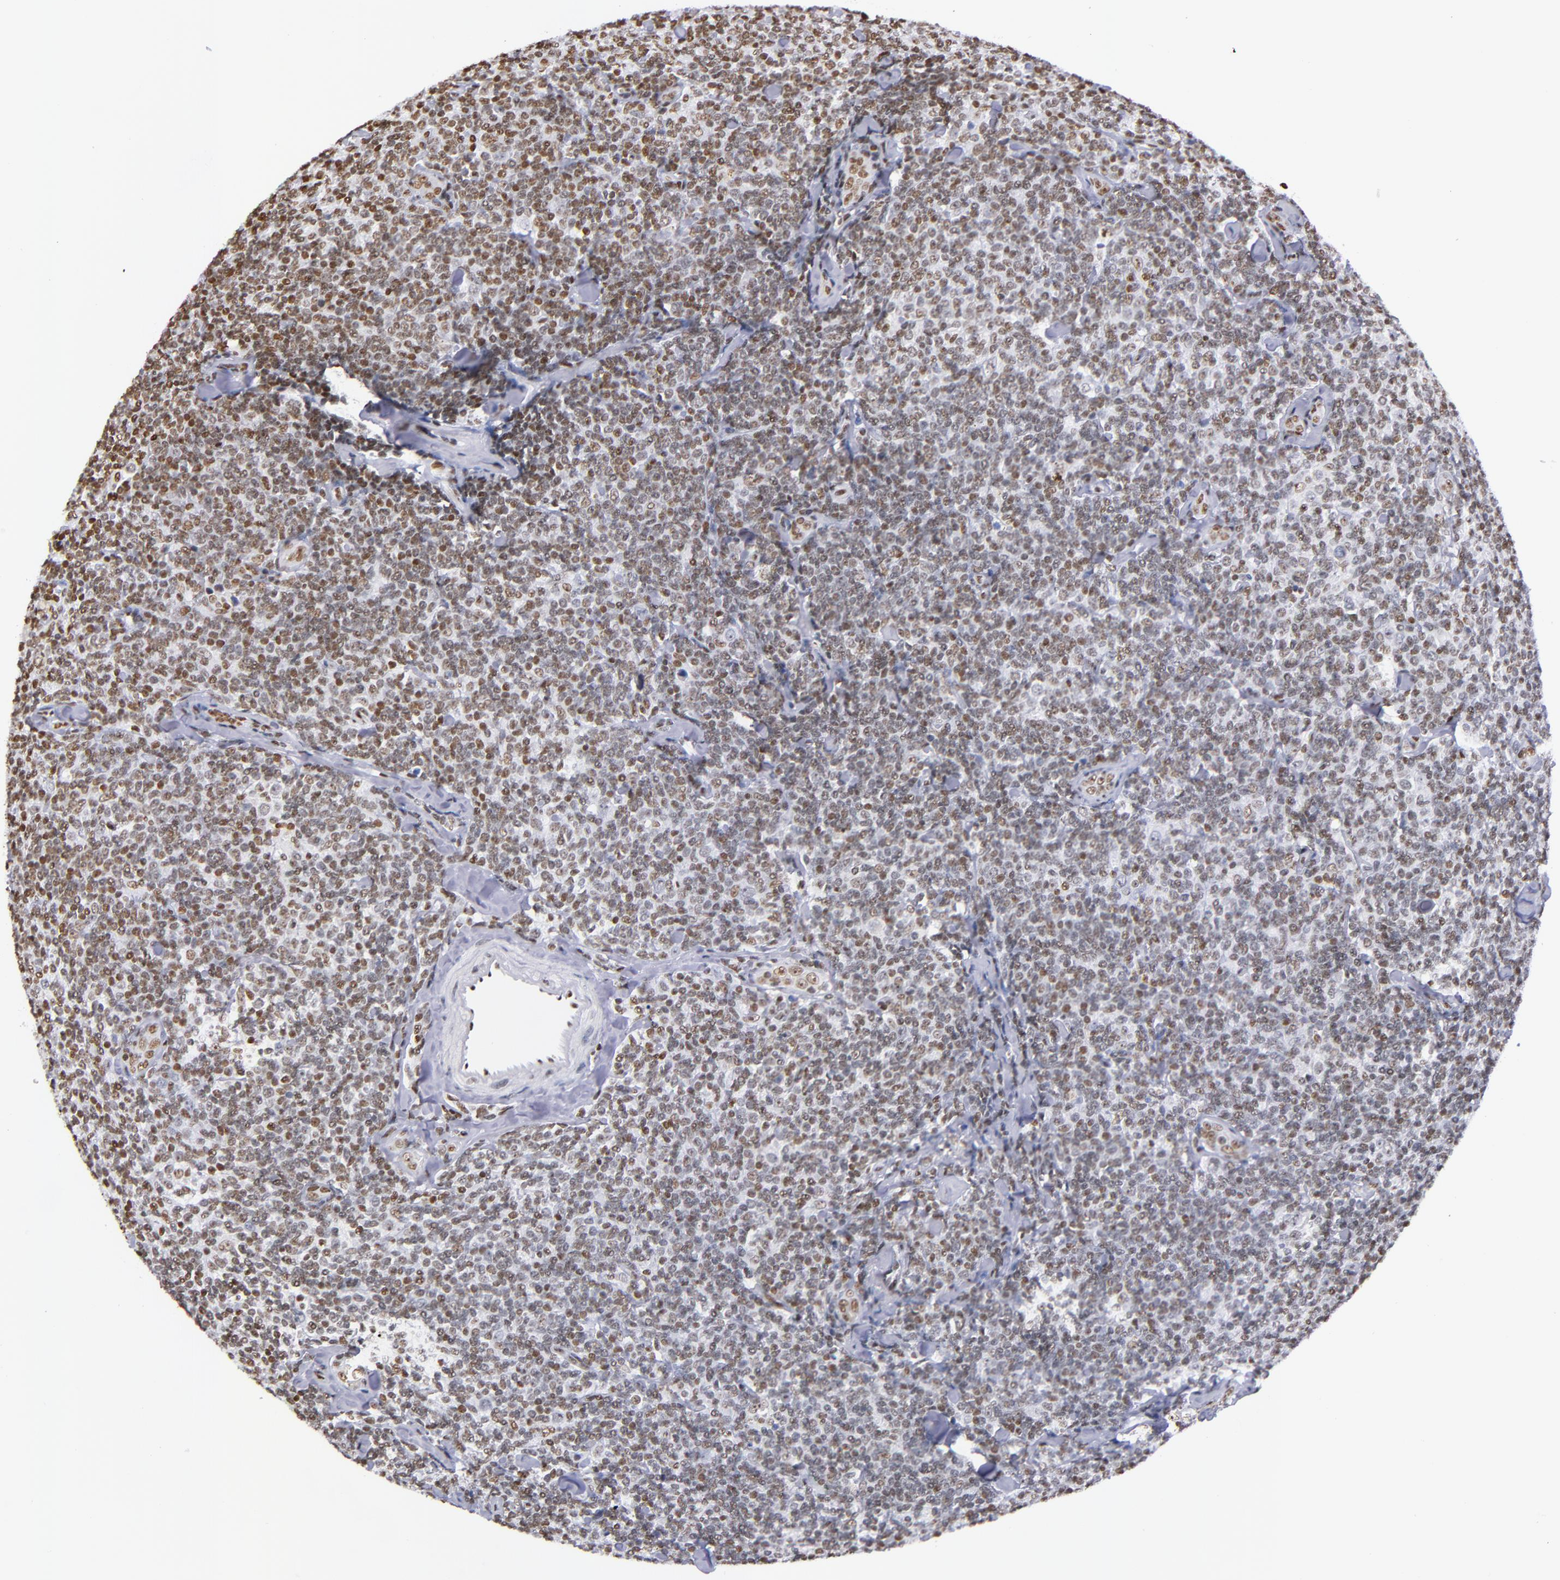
{"staining": {"intensity": "moderate", "quantity": ">75%", "location": "nuclear"}, "tissue": "lymphoma", "cell_type": "Tumor cells", "image_type": "cancer", "snomed": [{"axis": "morphology", "description": "Malignant lymphoma, non-Hodgkin's type, Low grade"}, {"axis": "topography", "description": "Lymph node"}], "caption": "Low-grade malignant lymphoma, non-Hodgkin's type tissue demonstrates moderate nuclear expression in about >75% of tumor cells", "gene": "IFI16", "patient": {"sex": "female", "age": 56}}